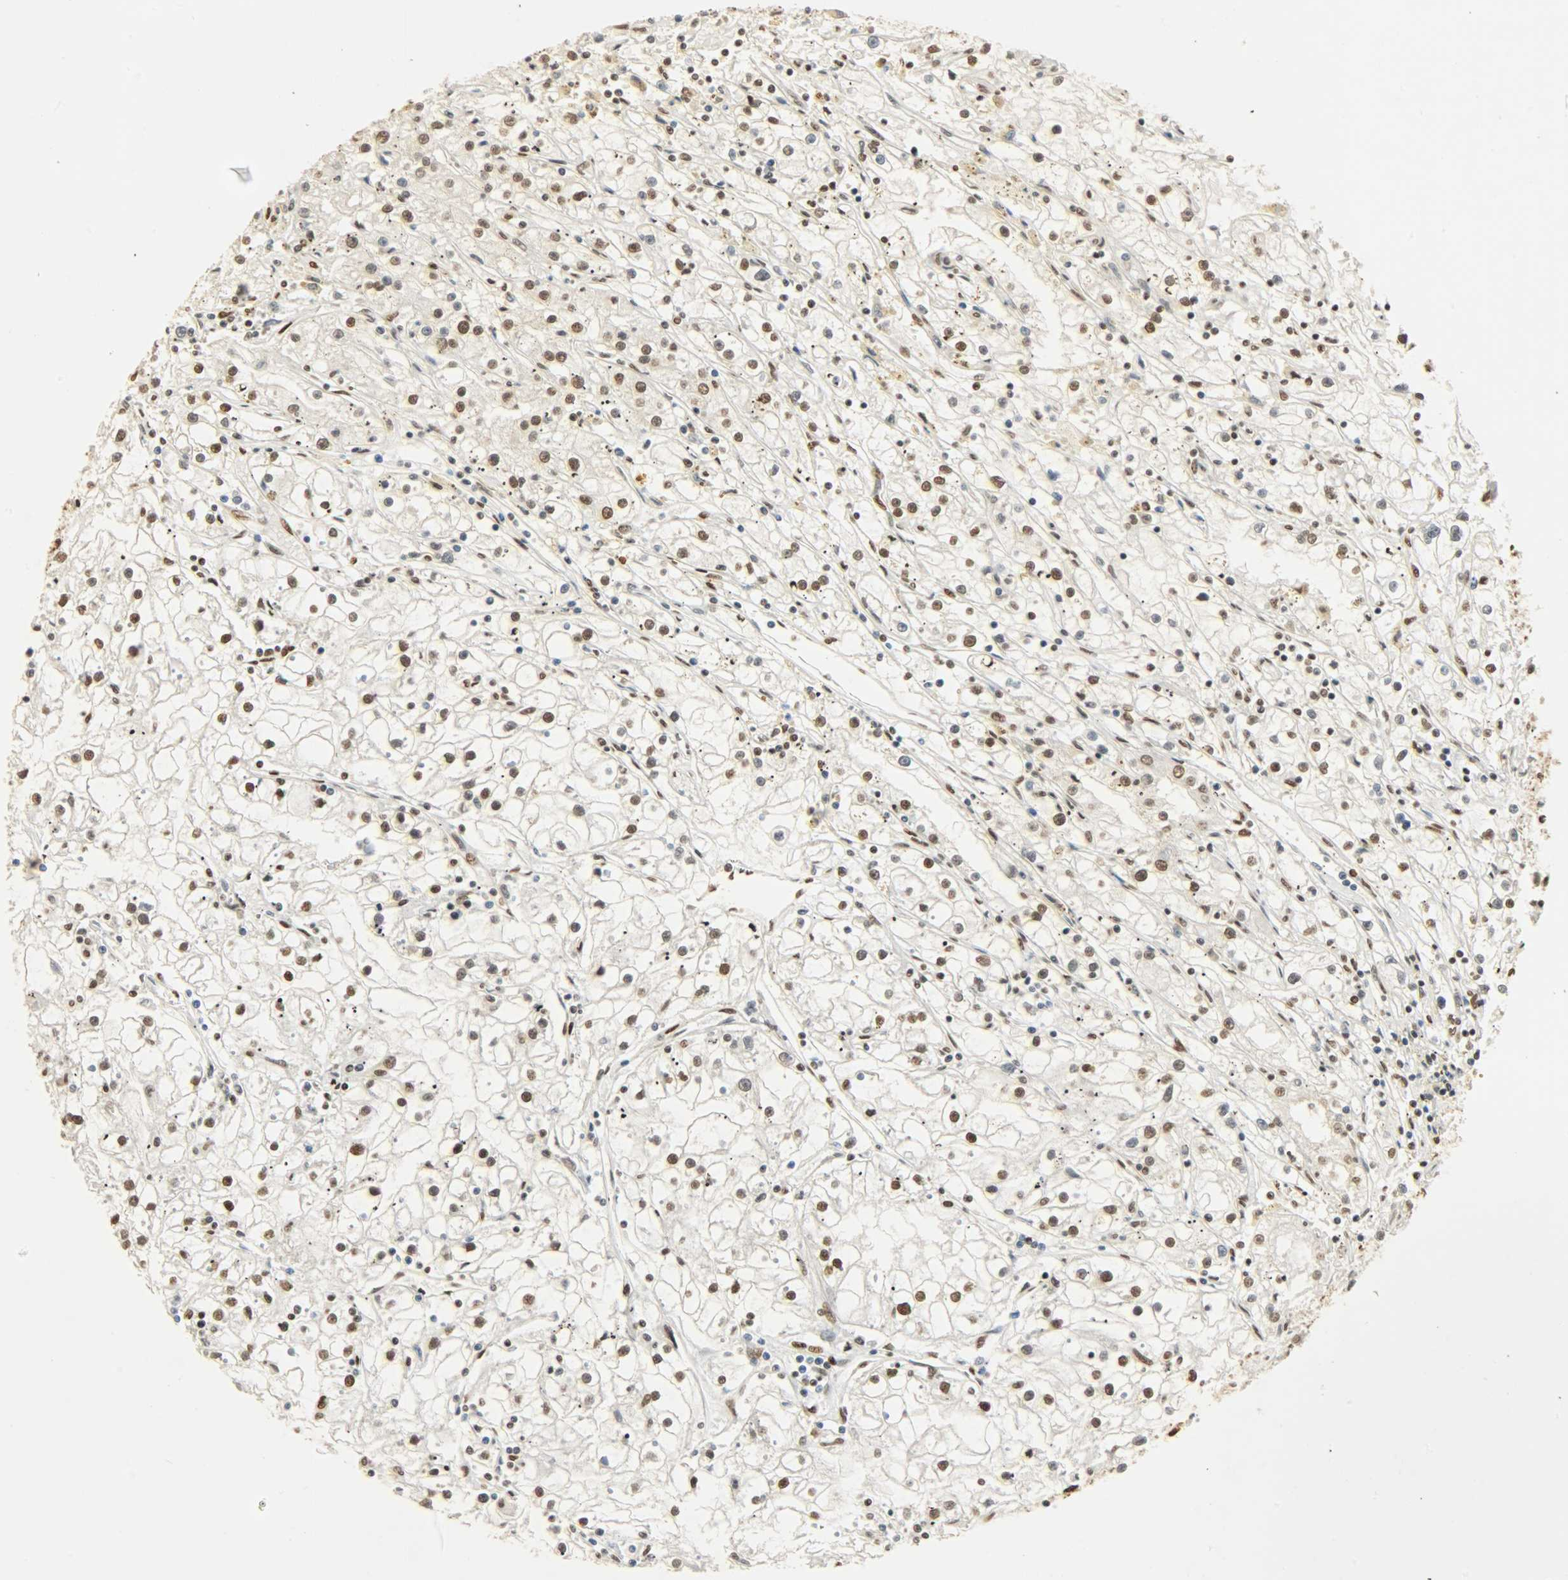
{"staining": {"intensity": "moderate", "quantity": "25%-75%", "location": "nuclear"}, "tissue": "renal cancer", "cell_type": "Tumor cells", "image_type": "cancer", "snomed": [{"axis": "morphology", "description": "Adenocarcinoma, NOS"}, {"axis": "topography", "description": "Kidney"}], "caption": "Immunohistochemistry (IHC) (DAB (3,3'-diaminobenzidine)) staining of human renal adenocarcinoma displays moderate nuclear protein staining in approximately 25%-75% of tumor cells.", "gene": "KHDRBS1", "patient": {"sex": "male", "age": 56}}